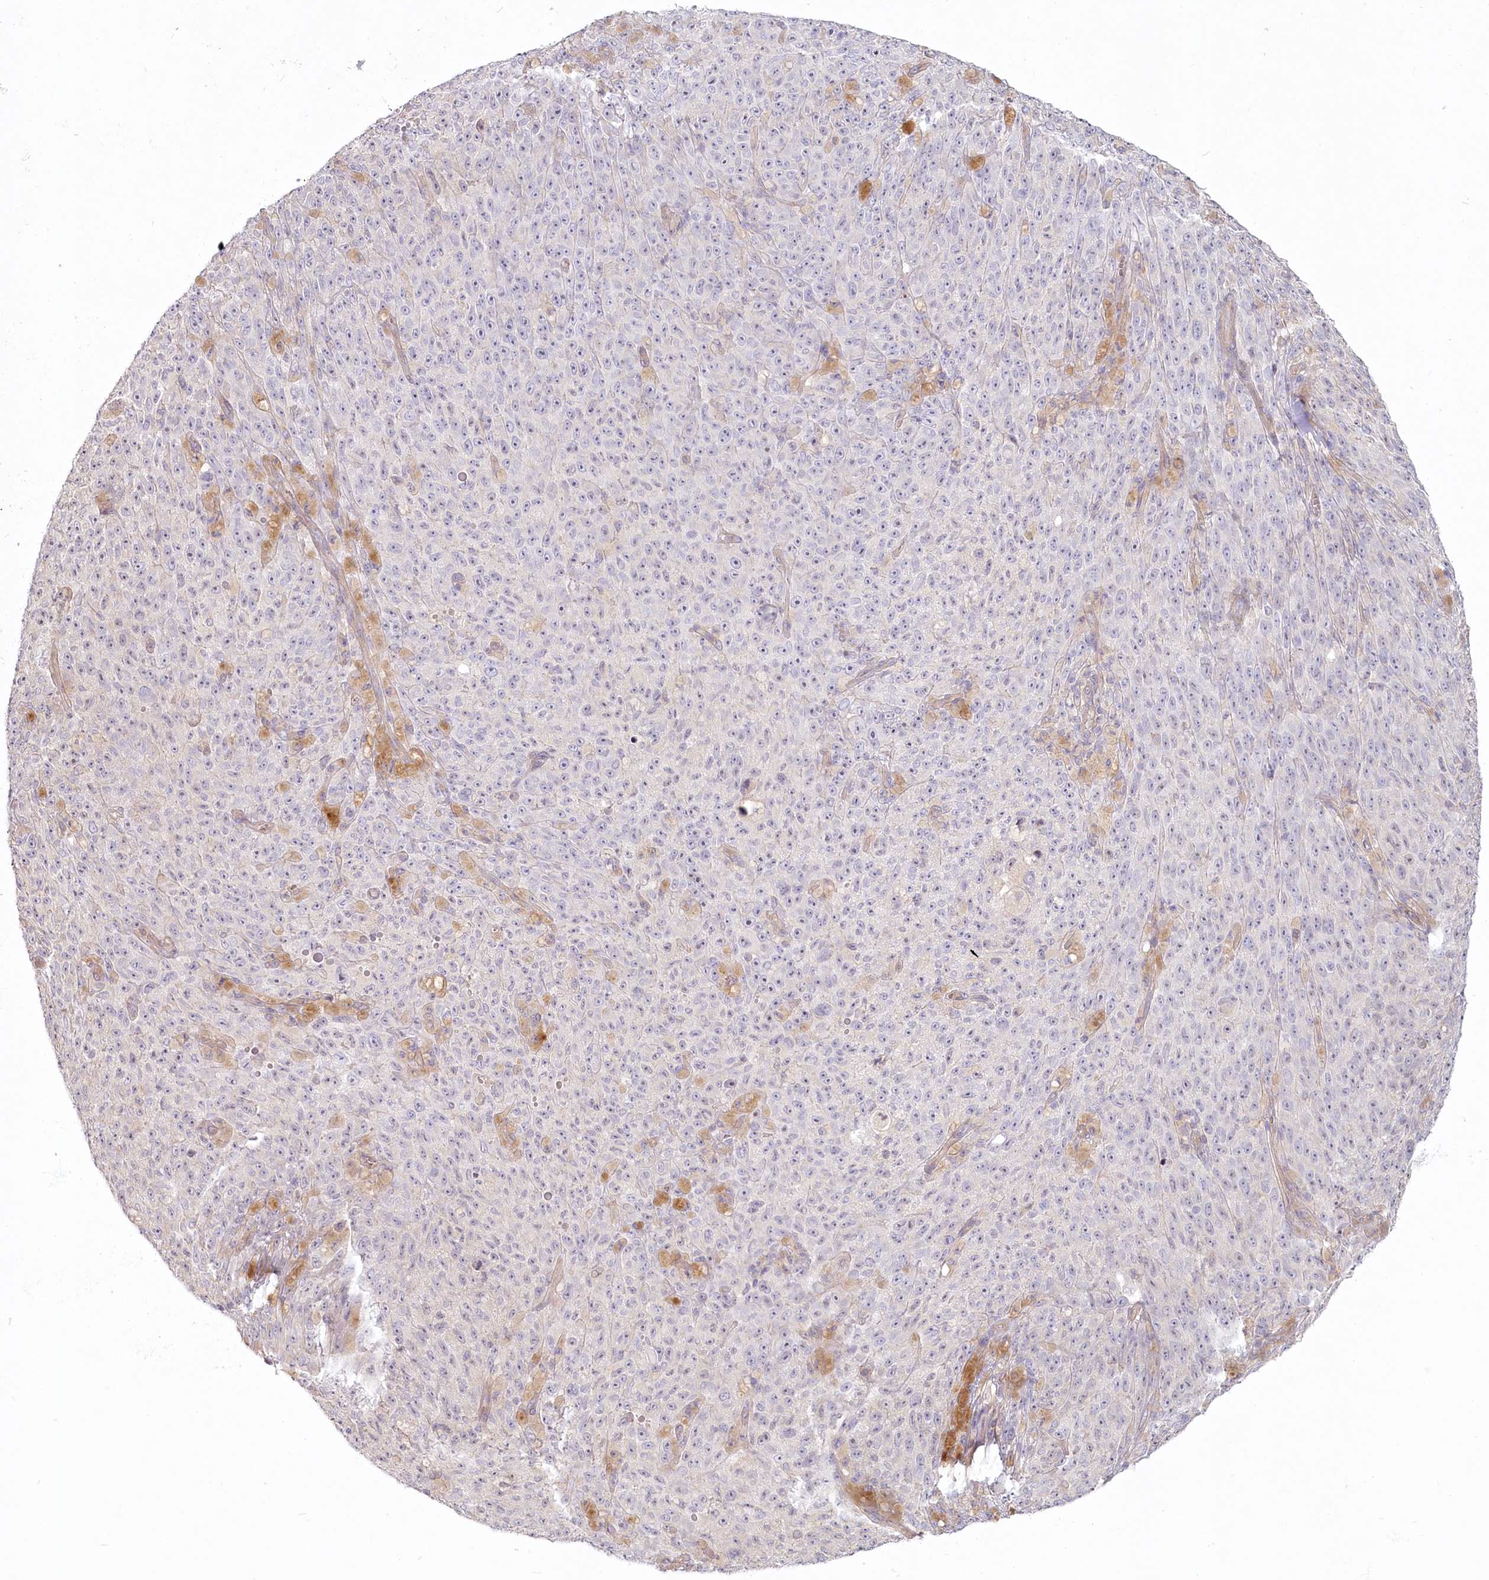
{"staining": {"intensity": "negative", "quantity": "none", "location": "none"}, "tissue": "melanoma", "cell_type": "Tumor cells", "image_type": "cancer", "snomed": [{"axis": "morphology", "description": "Malignant melanoma, NOS"}, {"axis": "topography", "description": "Skin"}], "caption": "Immunohistochemistry (IHC) of malignant melanoma demonstrates no staining in tumor cells.", "gene": "SPINK13", "patient": {"sex": "female", "age": 82}}